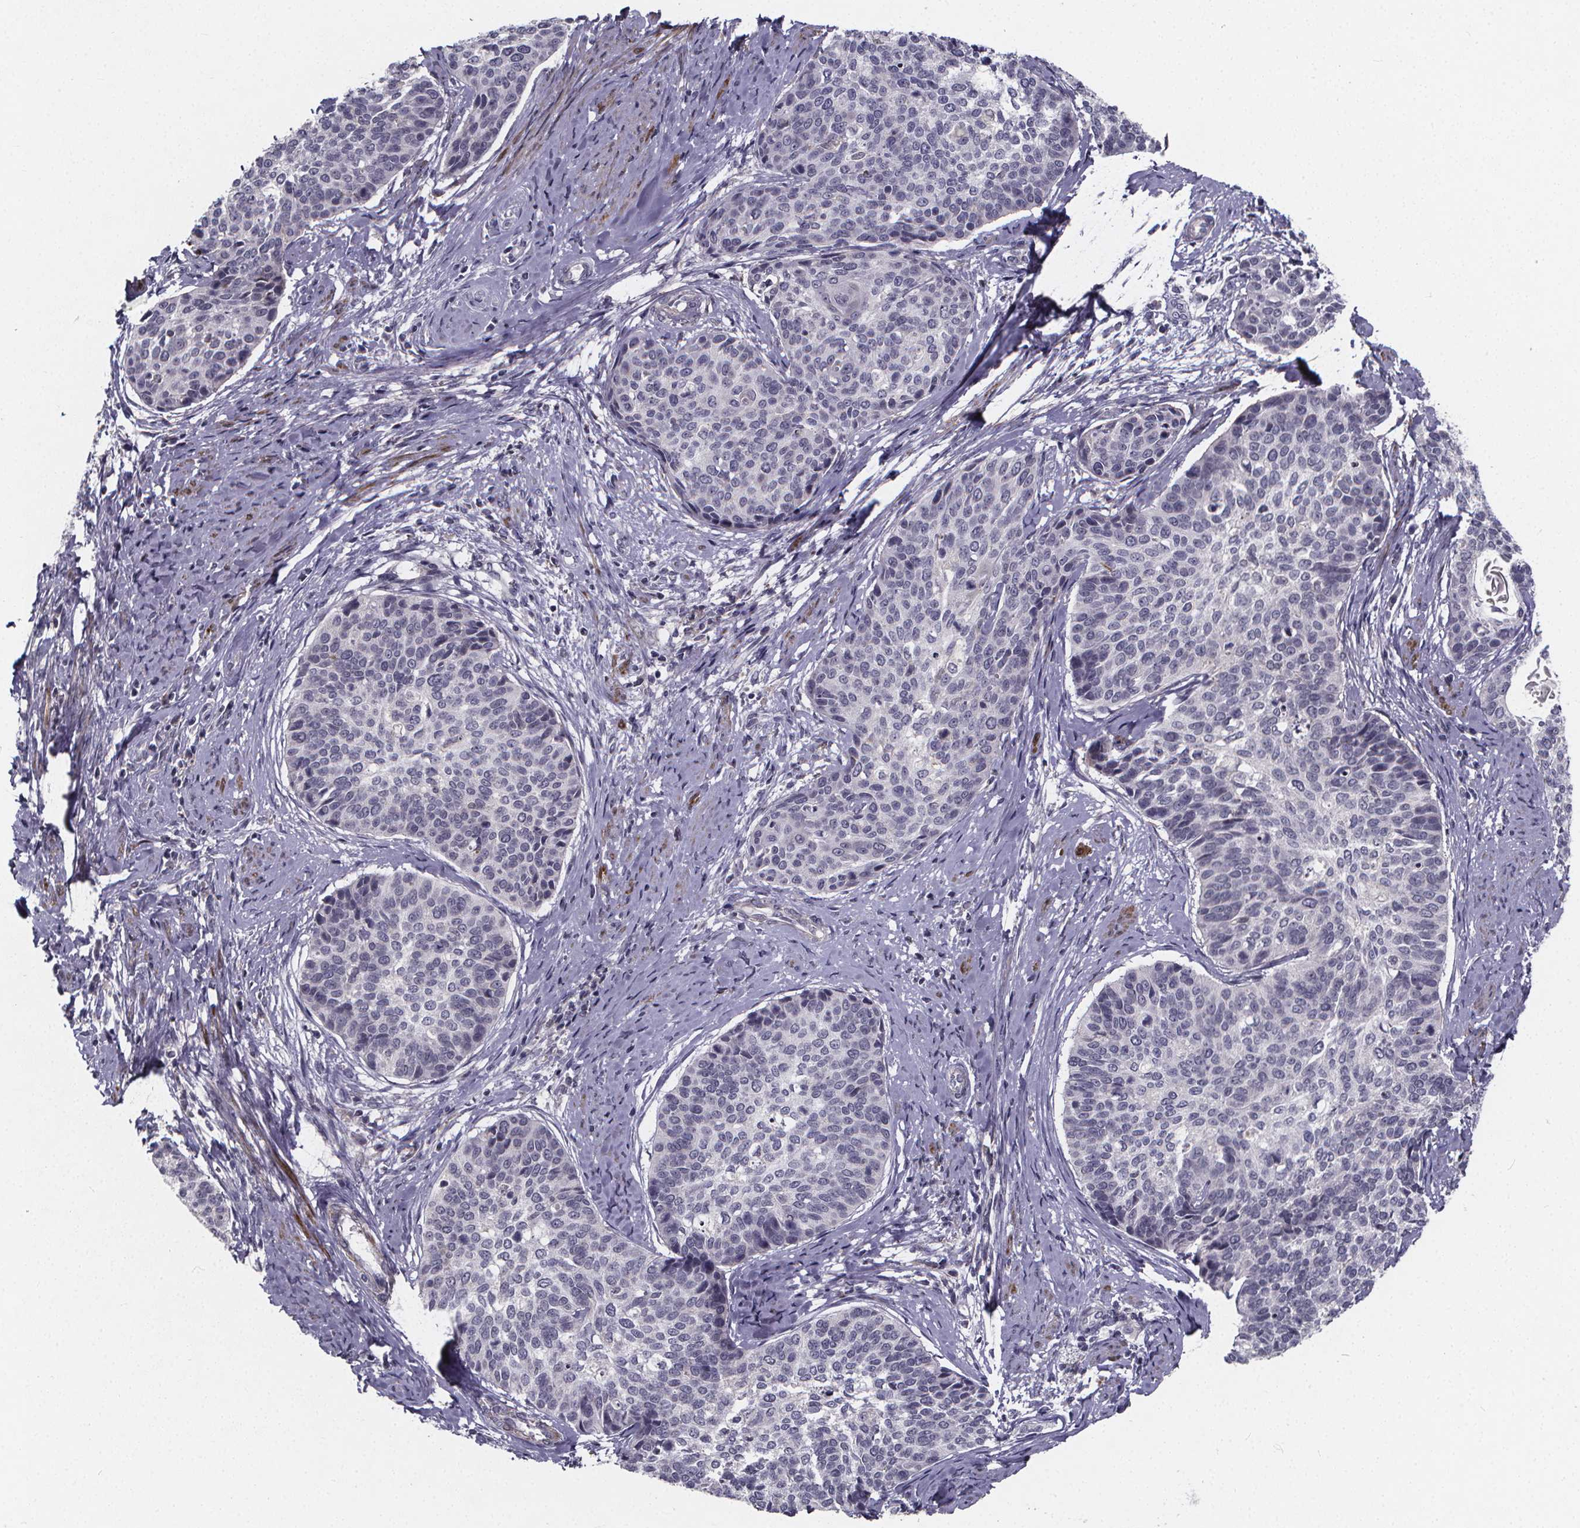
{"staining": {"intensity": "negative", "quantity": "none", "location": "none"}, "tissue": "cervical cancer", "cell_type": "Tumor cells", "image_type": "cancer", "snomed": [{"axis": "morphology", "description": "Squamous cell carcinoma, NOS"}, {"axis": "topography", "description": "Cervix"}], "caption": "This is a micrograph of immunohistochemistry (IHC) staining of squamous cell carcinoma (cervical), which shows no positivity in tumor cells. (DAB immunohistochemistry visualized using brightfield microscopy, high magnification).", "gene": "FBXW2", "patient": {"sex": "female", "age": 69}}